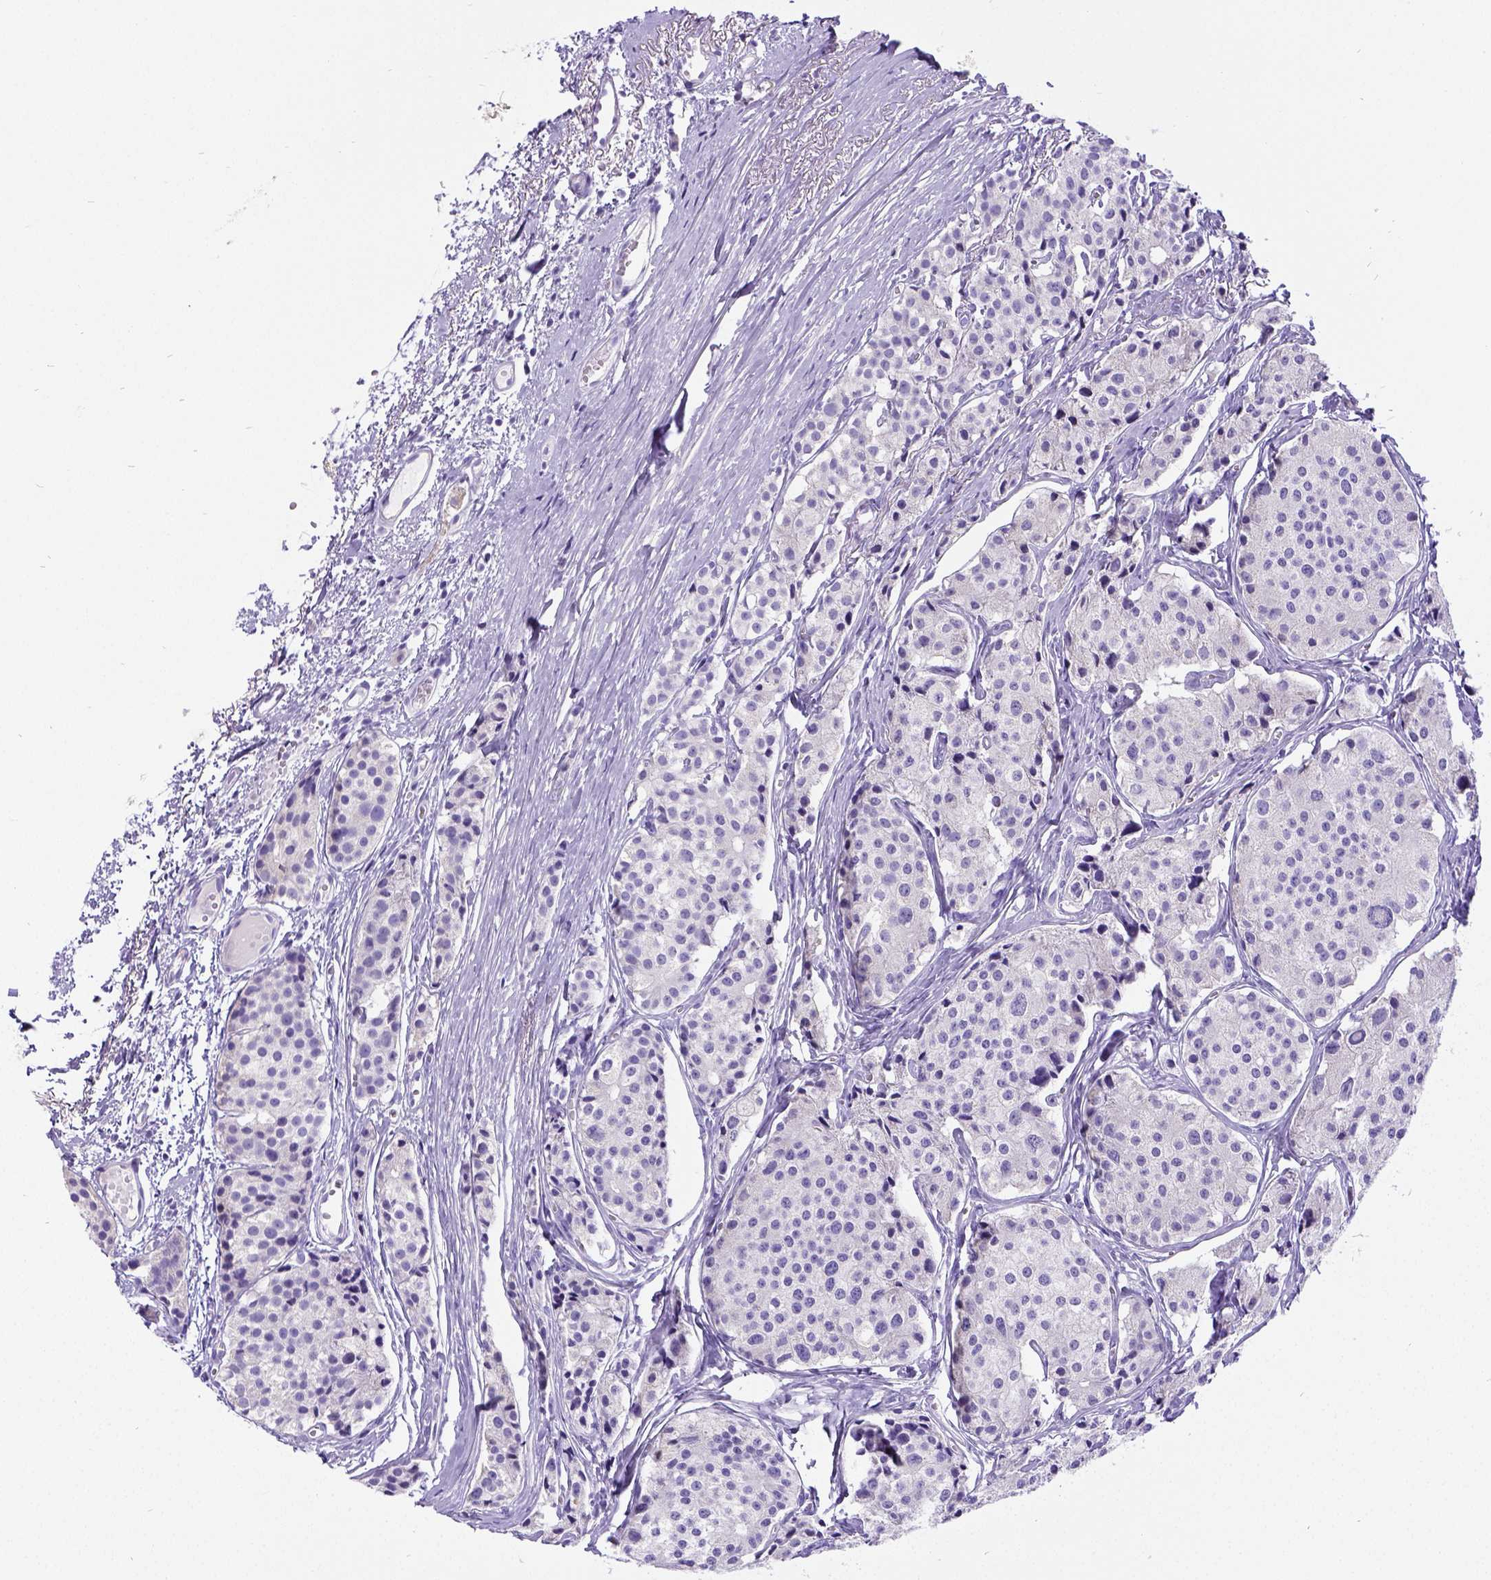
{"staining": {"intensity": "negative", "quantity": "none", "location": "none"}, "tissue": "carcinoid", "cell_type": "Tumor cells", "image_type": "cancer", "snomed": [{"axis": "morphology", "description": "Carcinoid, malignant, NOS"}, {"axis": "topography", "description": "Small intestine"}], "caption": "An immunohistochemistry (IHC) histopathology image of malignant carcinoid is shown. There is no staining in tumor cells of malignant carcinoid. (DAB (3,3'-diaminobenzidine) immunohistochemistry (IHC) with hematoxylin counter stain).", "gene": "SATB2", "patient": {"sex": "female", "age": 65}}